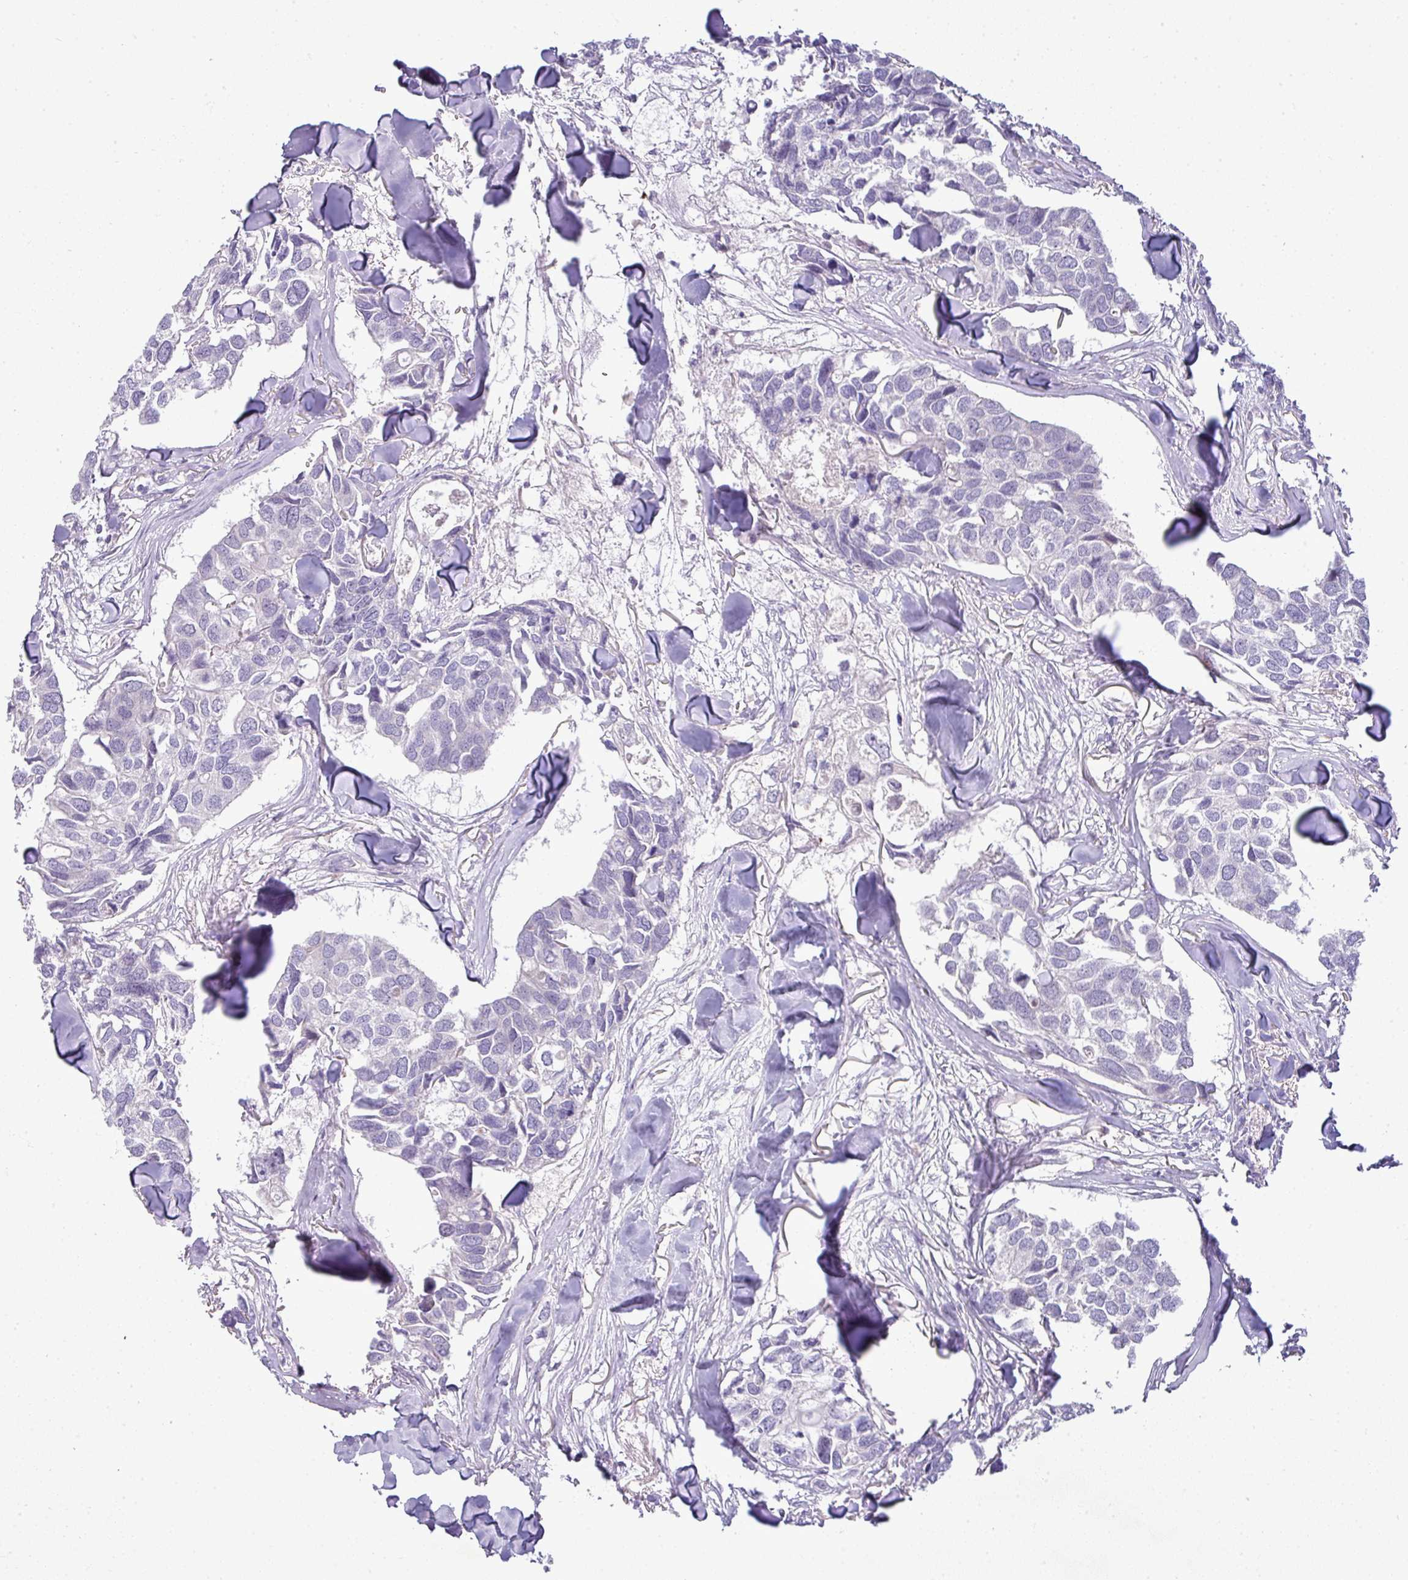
{"staining": {"intensity": "negative", "quantity": "none", "location": "none"}, "tissue": "breast cancer", "cell_type": "Tumor cells", "image_type": "cancer", "snomed": [{"axis": "morphology", "description": "Duct carcinoma"}, {"axis": "topography", "description": "Breast"}], "caption": "This micrograph is of breast cancer stained with IHC to label a protein in brown with the nuclei are counter-stained blue. There is no staining in tumor cells. (IHC, brightfield microscopy, high magnification).", "gene": "HBEGF", "patient": {"sex": "female", "age": 83}}